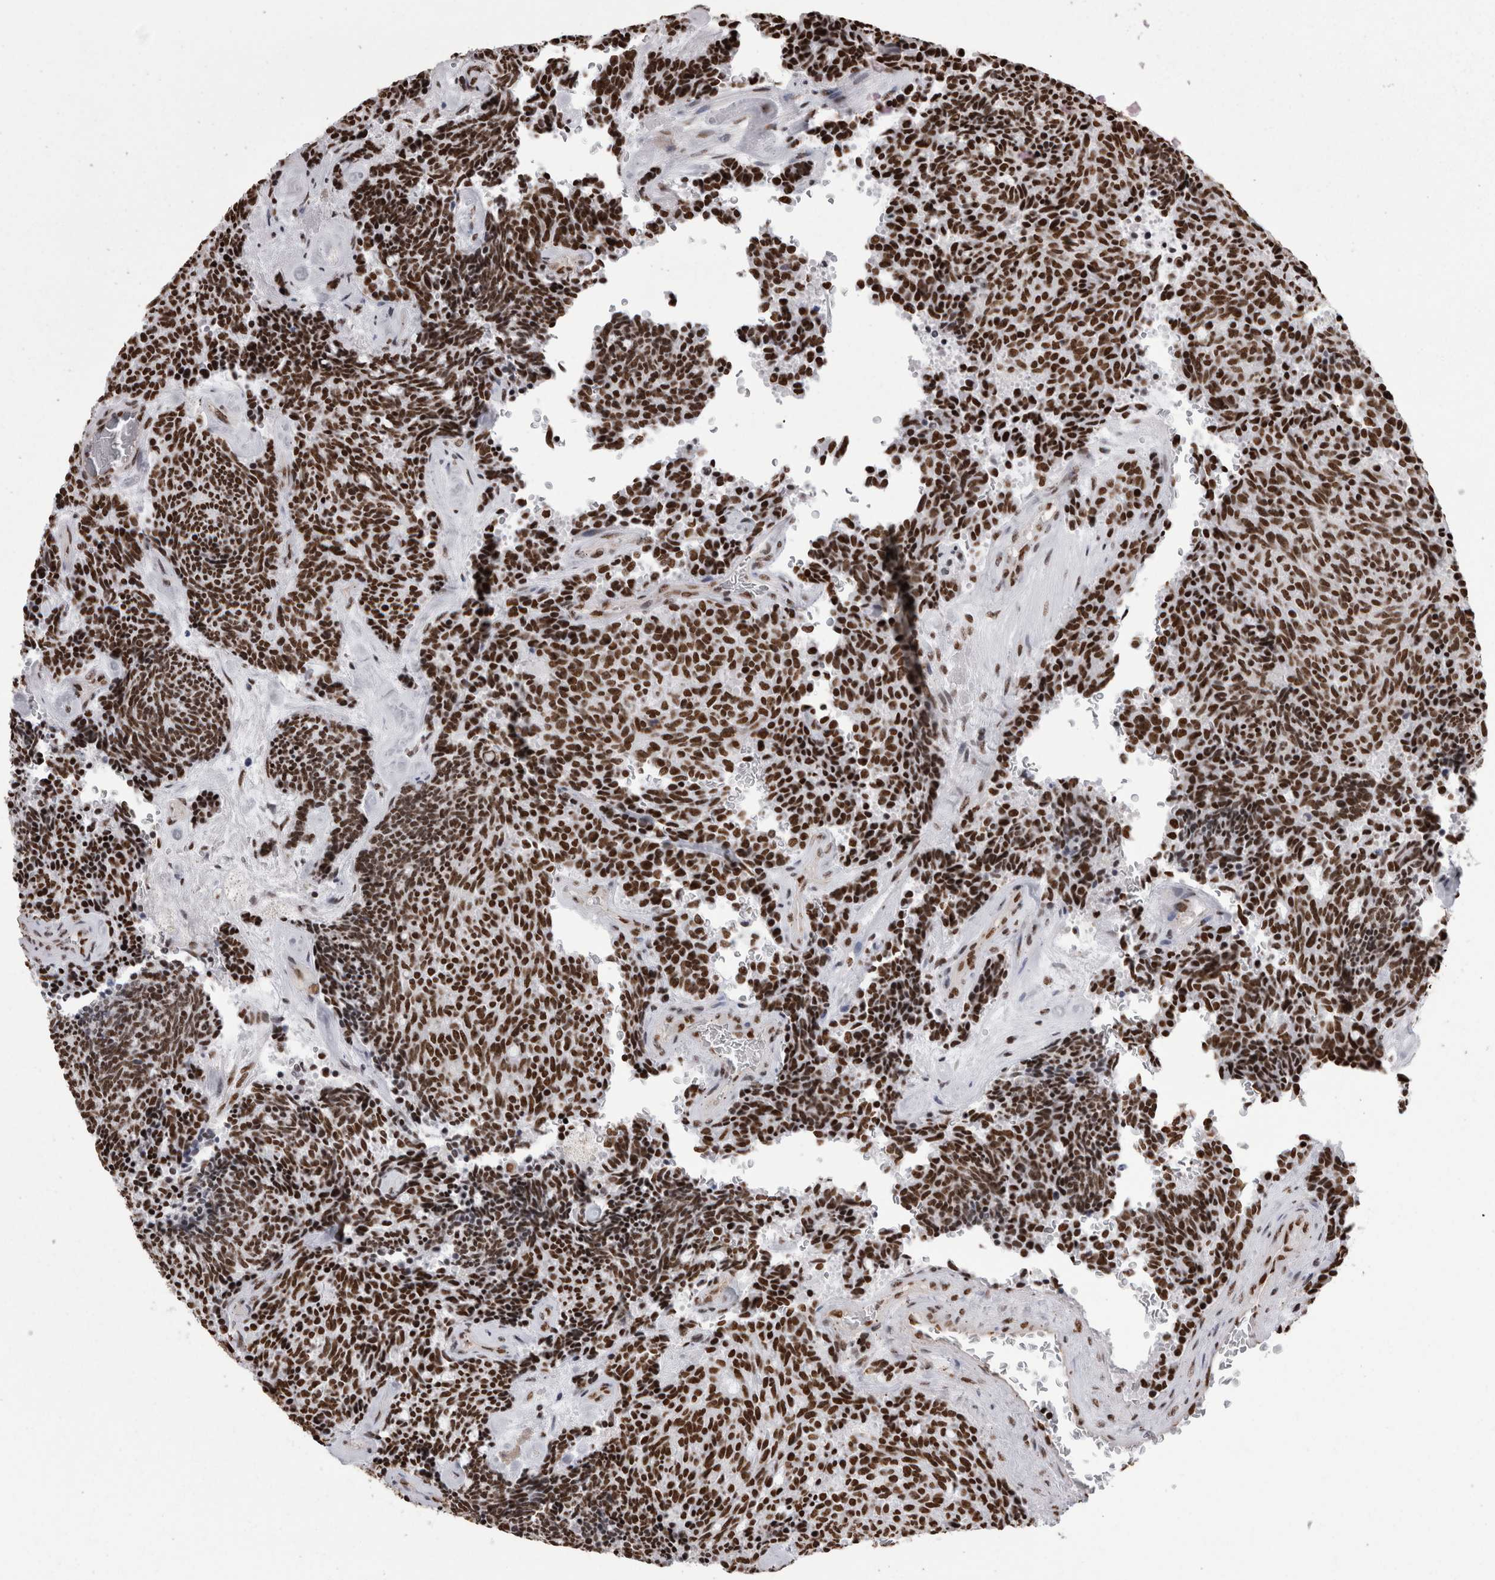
{"staining": {"intensity": "strong", "quantity": ">75%", "location": "nuclear"}, "tissue": "carcinoid", "cell_type": "Tumor cells", "image_type": "cancer", "snomed": [{"axis": "morphology", "description": "Carcinoid, malignant, NOS"}, {"axis": "topography", "description": "Pancreas"}], "caption": "This is an image of immunohistochemistry staining of malignant carcinoid, which shows strong expression in the nuclear of tumor cells.", "gene": "HNRNPM", "patient": {"sex": "female", "age": 54}}